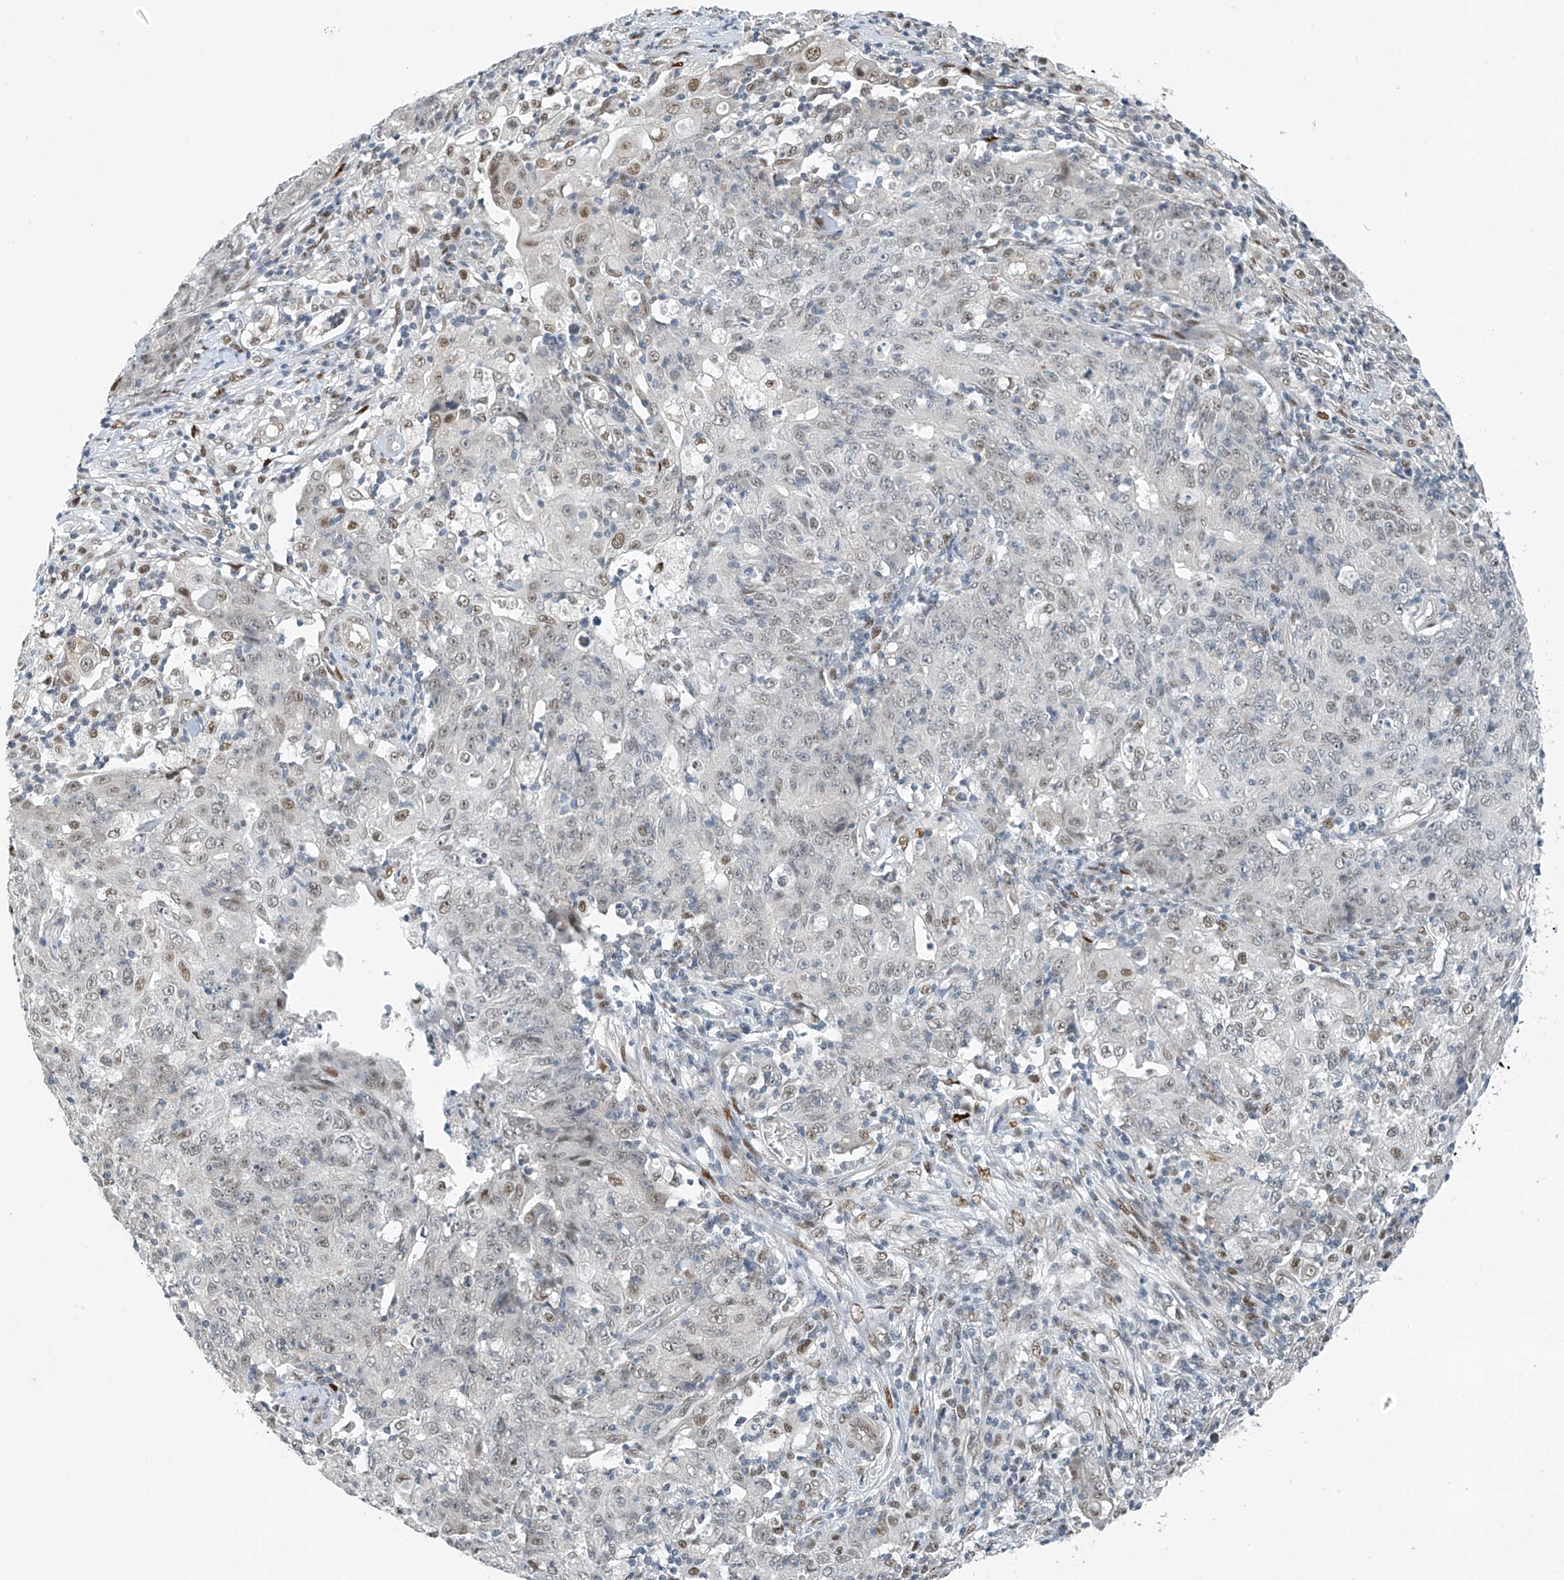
{"staining": {"intensity": "weak", "quantity": "25%-75%", "location": "nuclear"}, "tissue": "ovarian cancer", "cell_type": "Tumor cells", "image_type": "cancer", "snomed": [{"axis": "morphology", "description": "Carcinoma, endometroid"}, {"axis": "topography", "description": "Ovary"}], "caption": "Endometroid carcinoma (ovarian) was stained to show a protein in brown. There is low levels of weak nuclear expression in approximately 25%-75% of tumor cells. The protein is shown in brown color, while the nuclei are stained blue.", "gene": "TAF8", "patient": {"sex": "female", "age": 42}}